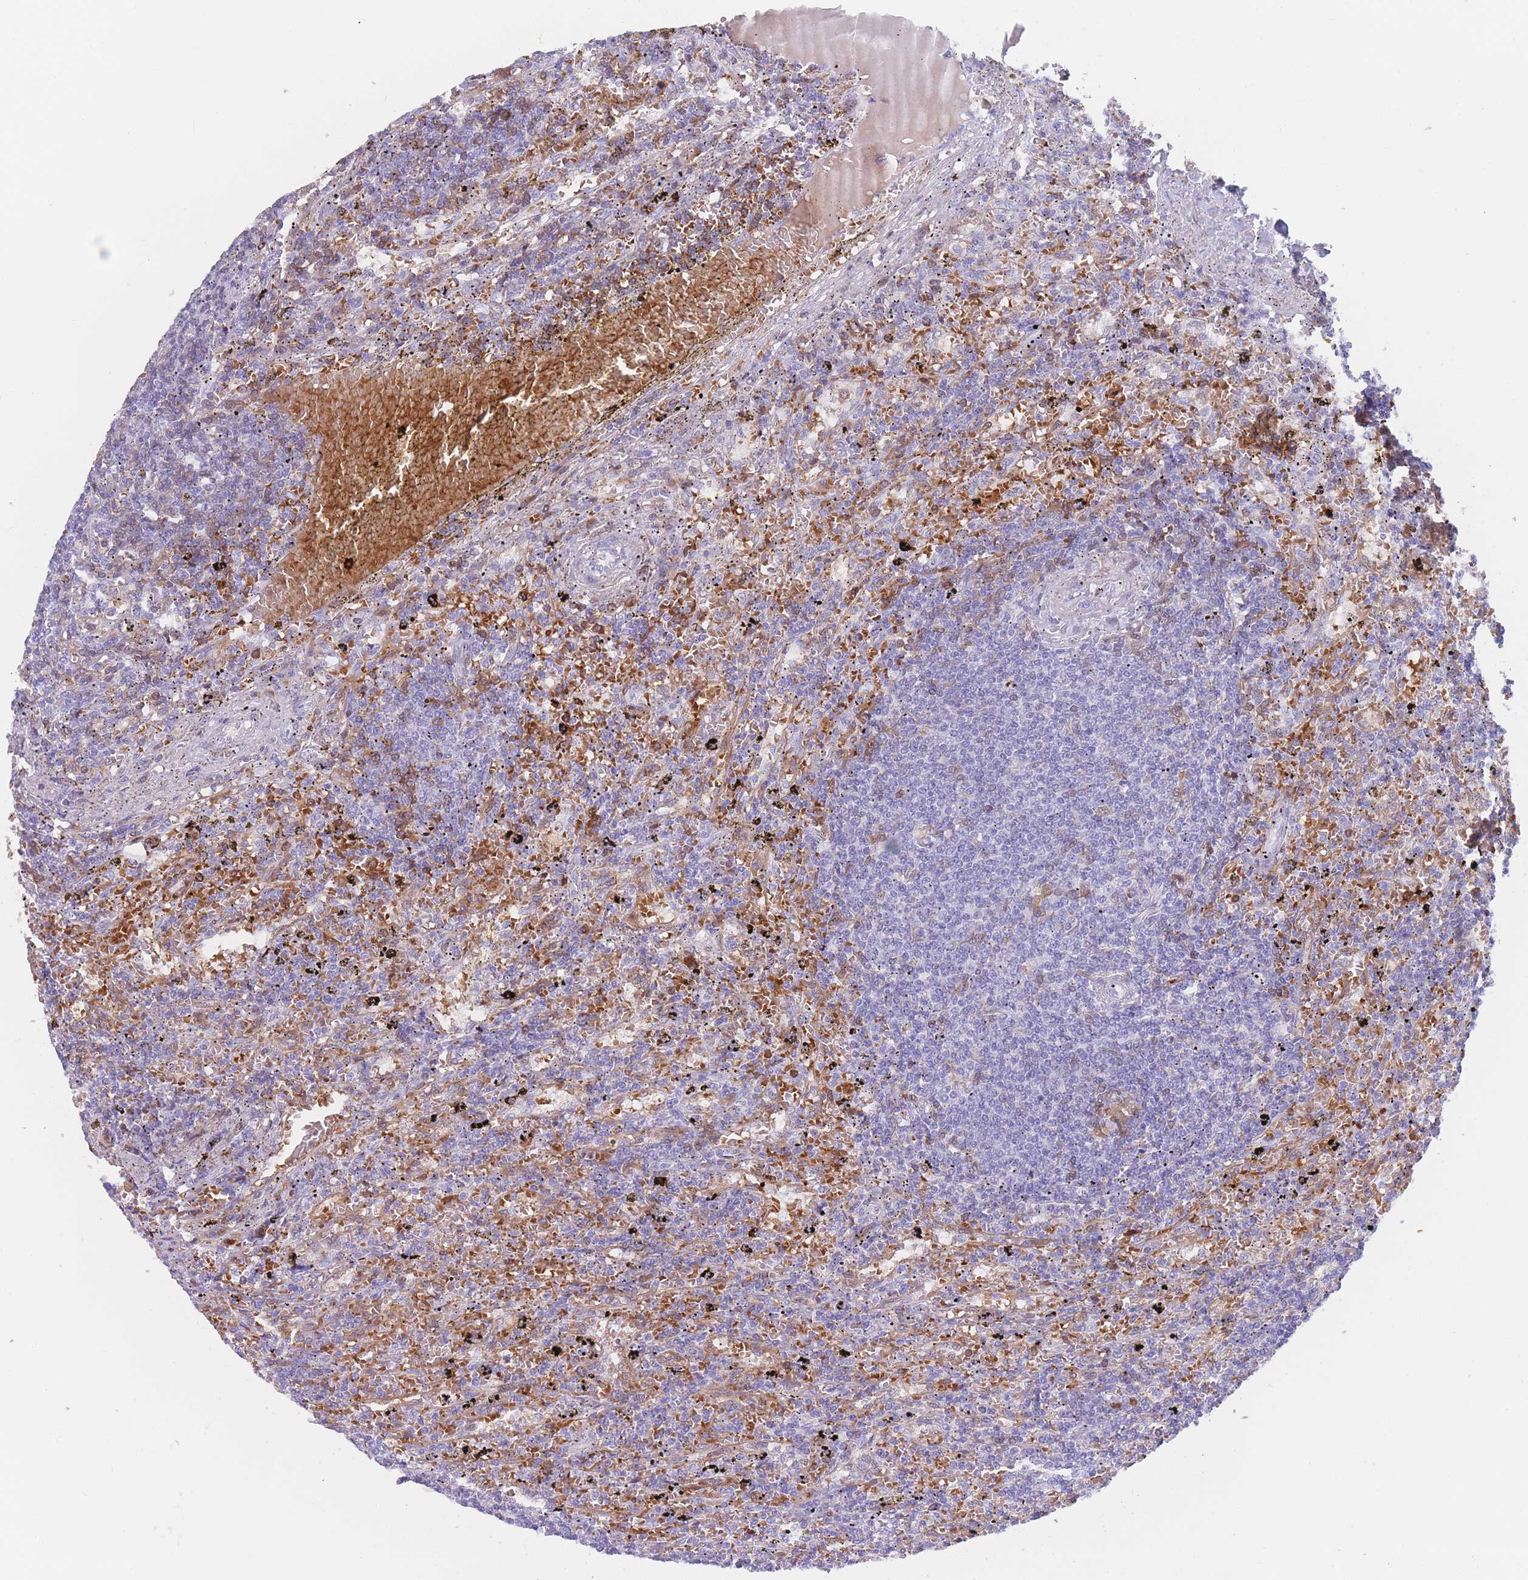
{"staining": {"intensity": "negative", "quantity": "none", "location": "none"}, "tissue": "lymphoma", "cell_type": "Tumor cells", "image_type": "cancer", "snomed": [{"axis": "morphology", "description": "Malignant lymphoma, non-Hodgkin's type, Low grade"}, {"axis": "topography", "description": "Spleen"}], "caption": "There is no significant staining in tumor cells of lymphoma.", "gene": "OR5D16", "patient": {"sex": "male", "age": 76}}